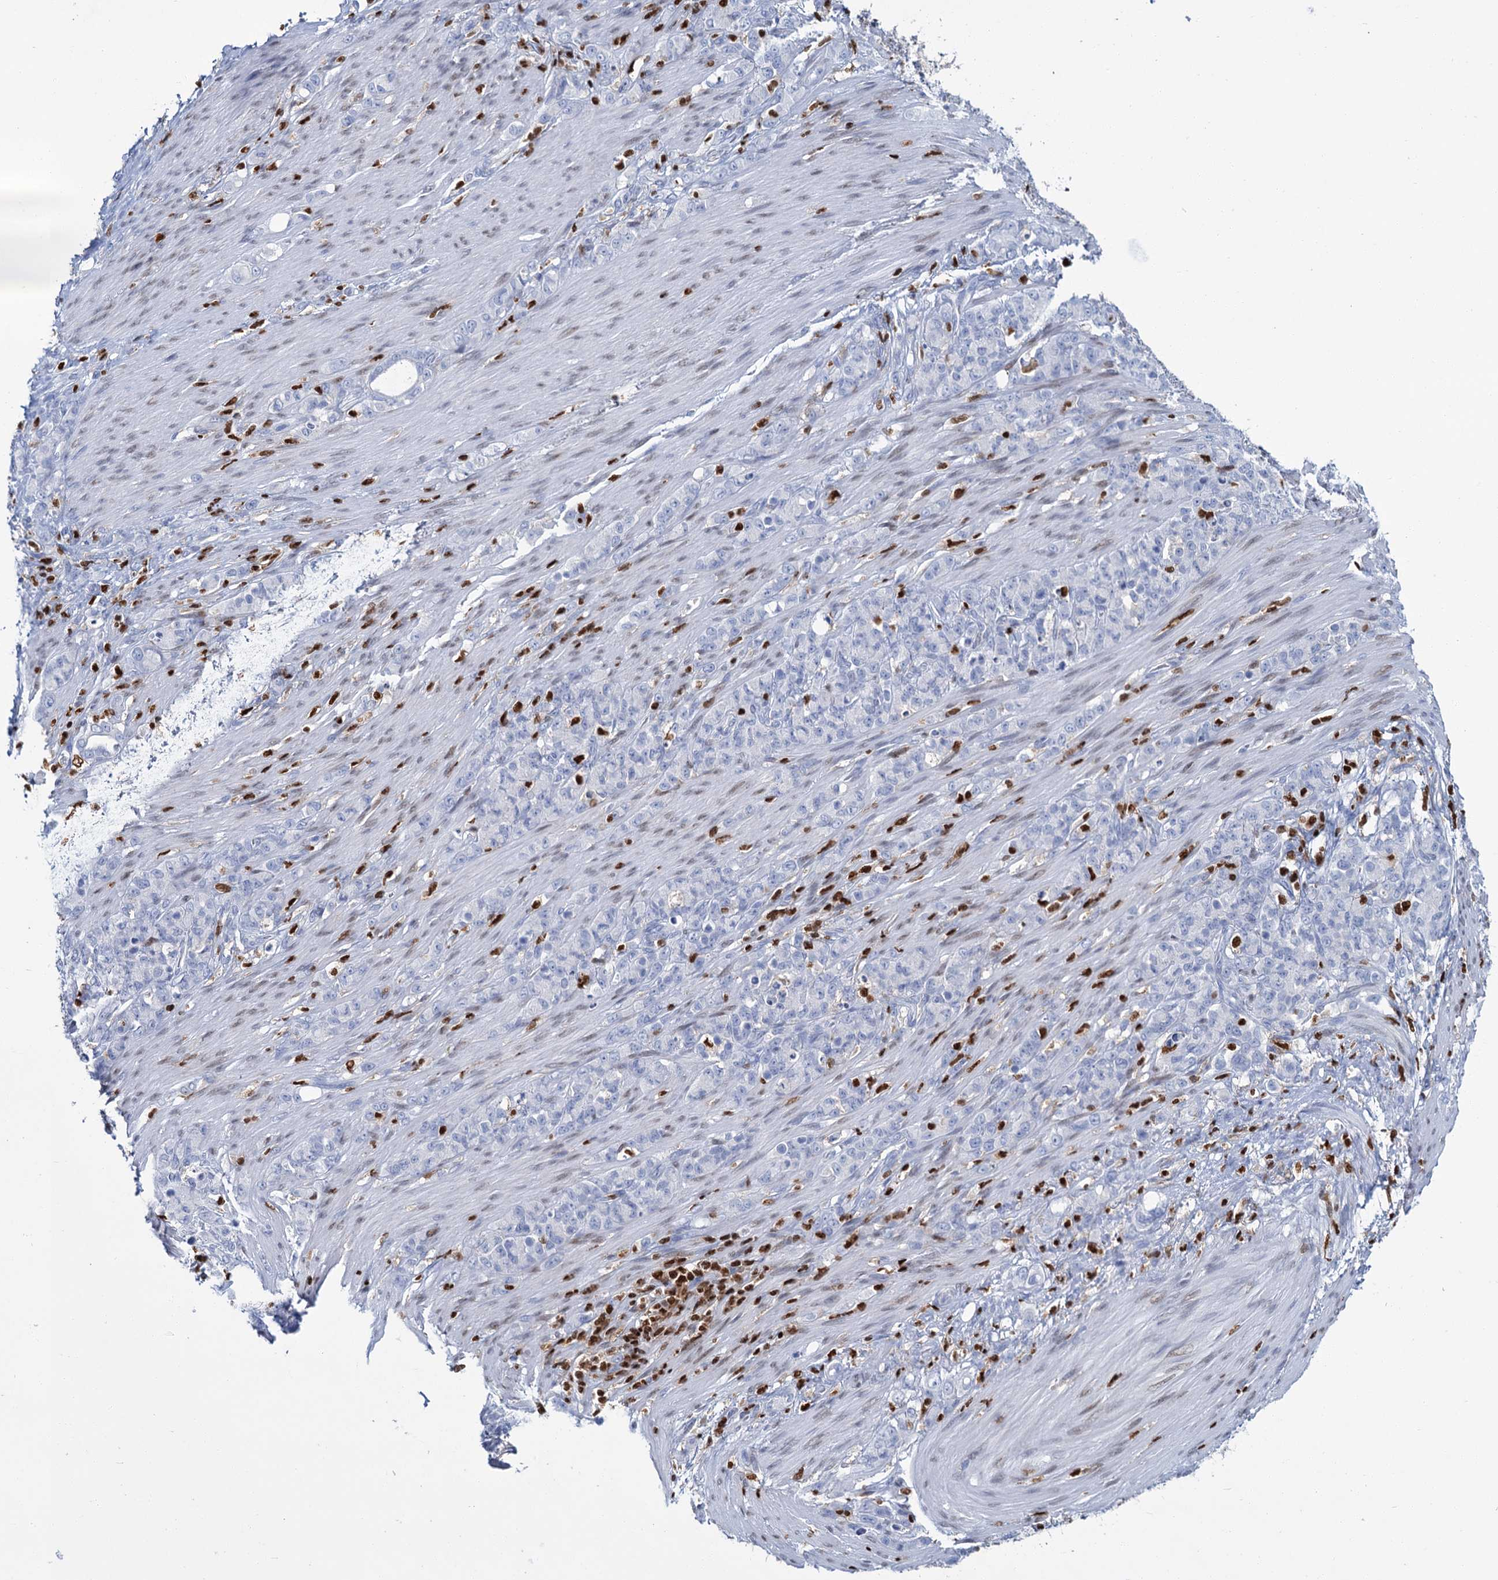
{"staining": {"intensity": "negative", "quantity": "none", "location": "none"}, "tissue": "stomach cancer", "cell_type": "Tumor cells", "image_type": "cancer", "snomed": [{"axis": "morphology", "description": "Adenocarcinoma, NOS"}, {"axis": "topography", "description": "Stomach"}], "caption": "There is no significant expression in tumor cells of stomach adenocarcinoma. (DAB immunohistochemistry, high magnification).", "gene": "CELF2", "patient": {"sex": "female", "age": 79}}